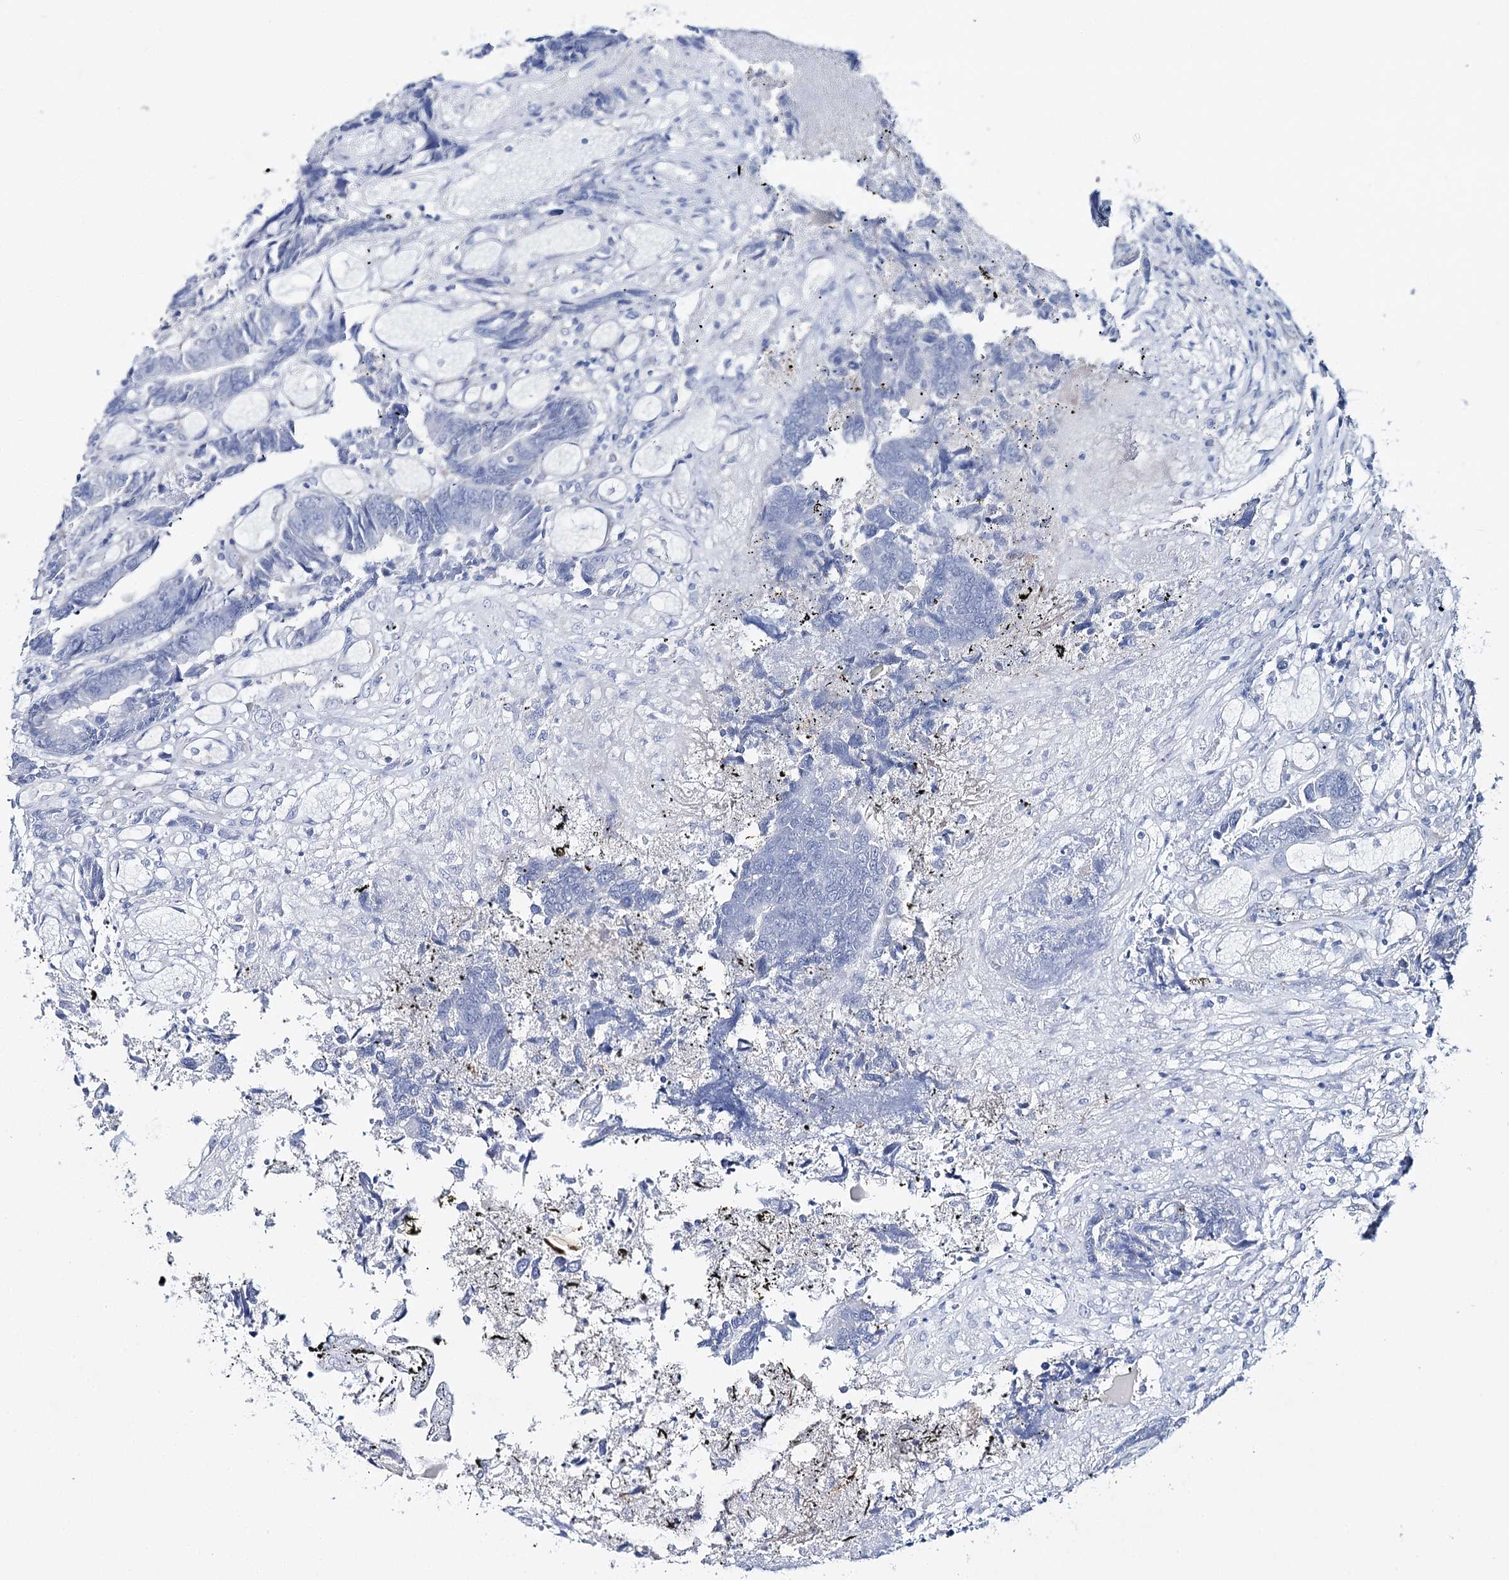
{"staining": {"intensity": "negative", "quantity": "none", "location": "none"}, "tissue": "colorectal cancer", "cell_type": "Tumor cells", "image_type": "cancer", "snomed": [{"axis": "morphology", "description": "Adenocarcinoma, NOS"}, {"axis": "topography", "description": "Rectum"}], "caption": "There is no significant positivity in tumor cells of colorectal cancer.", "gene": "CSN3", "patient": {"sex": "male", "age": 84}}